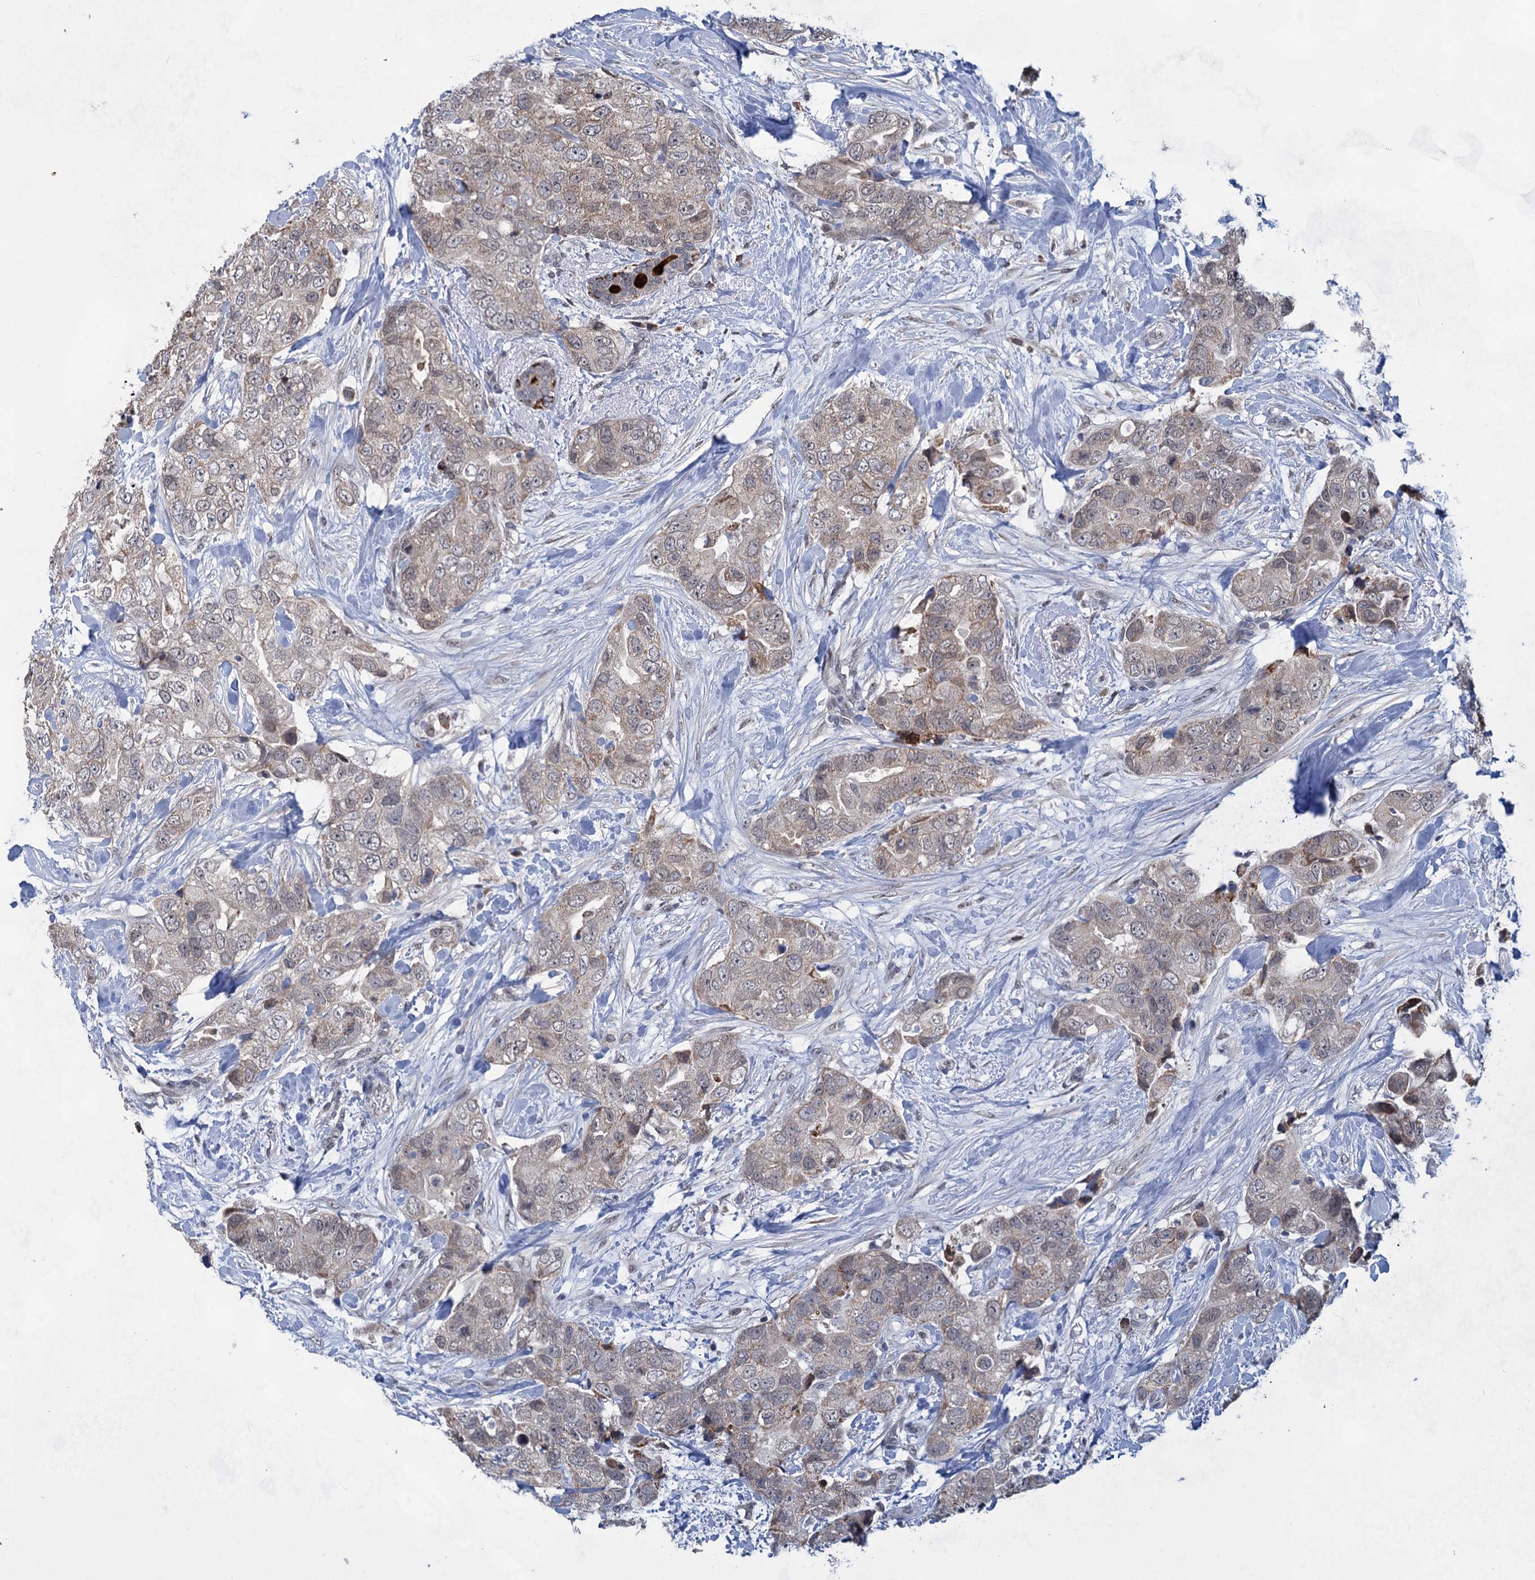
{"staining": {"intensity": "weak", "quantity": "25%-75%", "location": "cytoplasmic/membranous"}, "tissue": "breast cancer", "cell_type": "Tumor cells", "image_type": "cancer", "snomed": [{"axis": "morphology", "description": "Duct carcinoma"}, {"axis": "topography", "description": "Breast"}], "caption": "Immunohistochemical staining of human infiltrating ductal carcinoma (breast) displays weak cytoplasmic/membranous protein positivity in approximately 25%-75% of tumor cells.", "gene": "TTC17", "patient": {"sex": "female", "age": 62}}